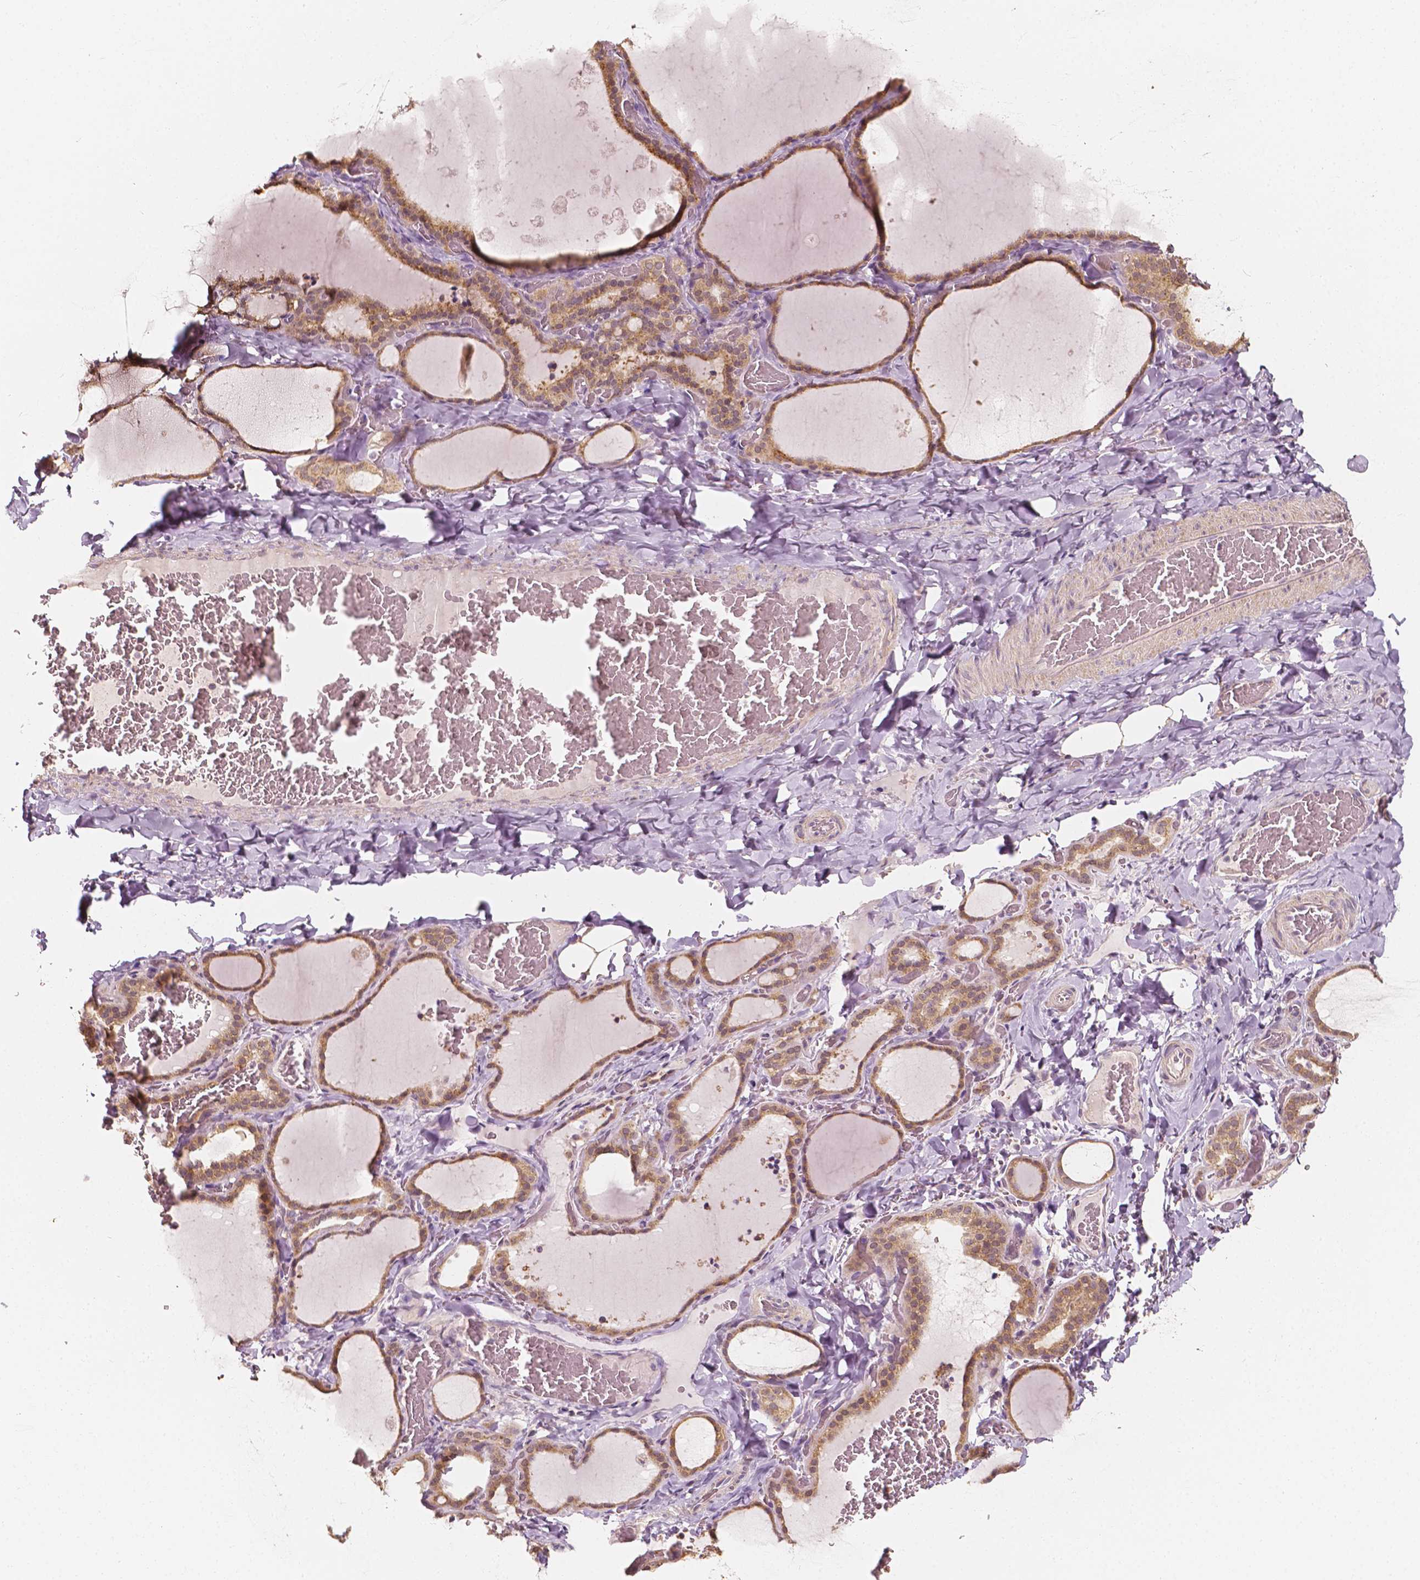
{"staining": {"intensity": "weak", "quantity": ">75%", "location": "cytoplasmic/membranous"}, "tissue": "thyroid gland", "cell_type": "Glandular cells", "image_type": "normal", "snomed": [{"axis": "morphology", "description": "Normal tissue, NOS"}, {"axis": "topography", "description": "Thyroid gland"}], "caption": "Thyroid gland stained with DAB (3,3'-diaminobenzidine) IHC reveals low levels of weak cytoplasmic/membranous positivity in about >75% of glandular cells.", "gene": "SHPK", "patient": {"sex": "female", "age": 22}}